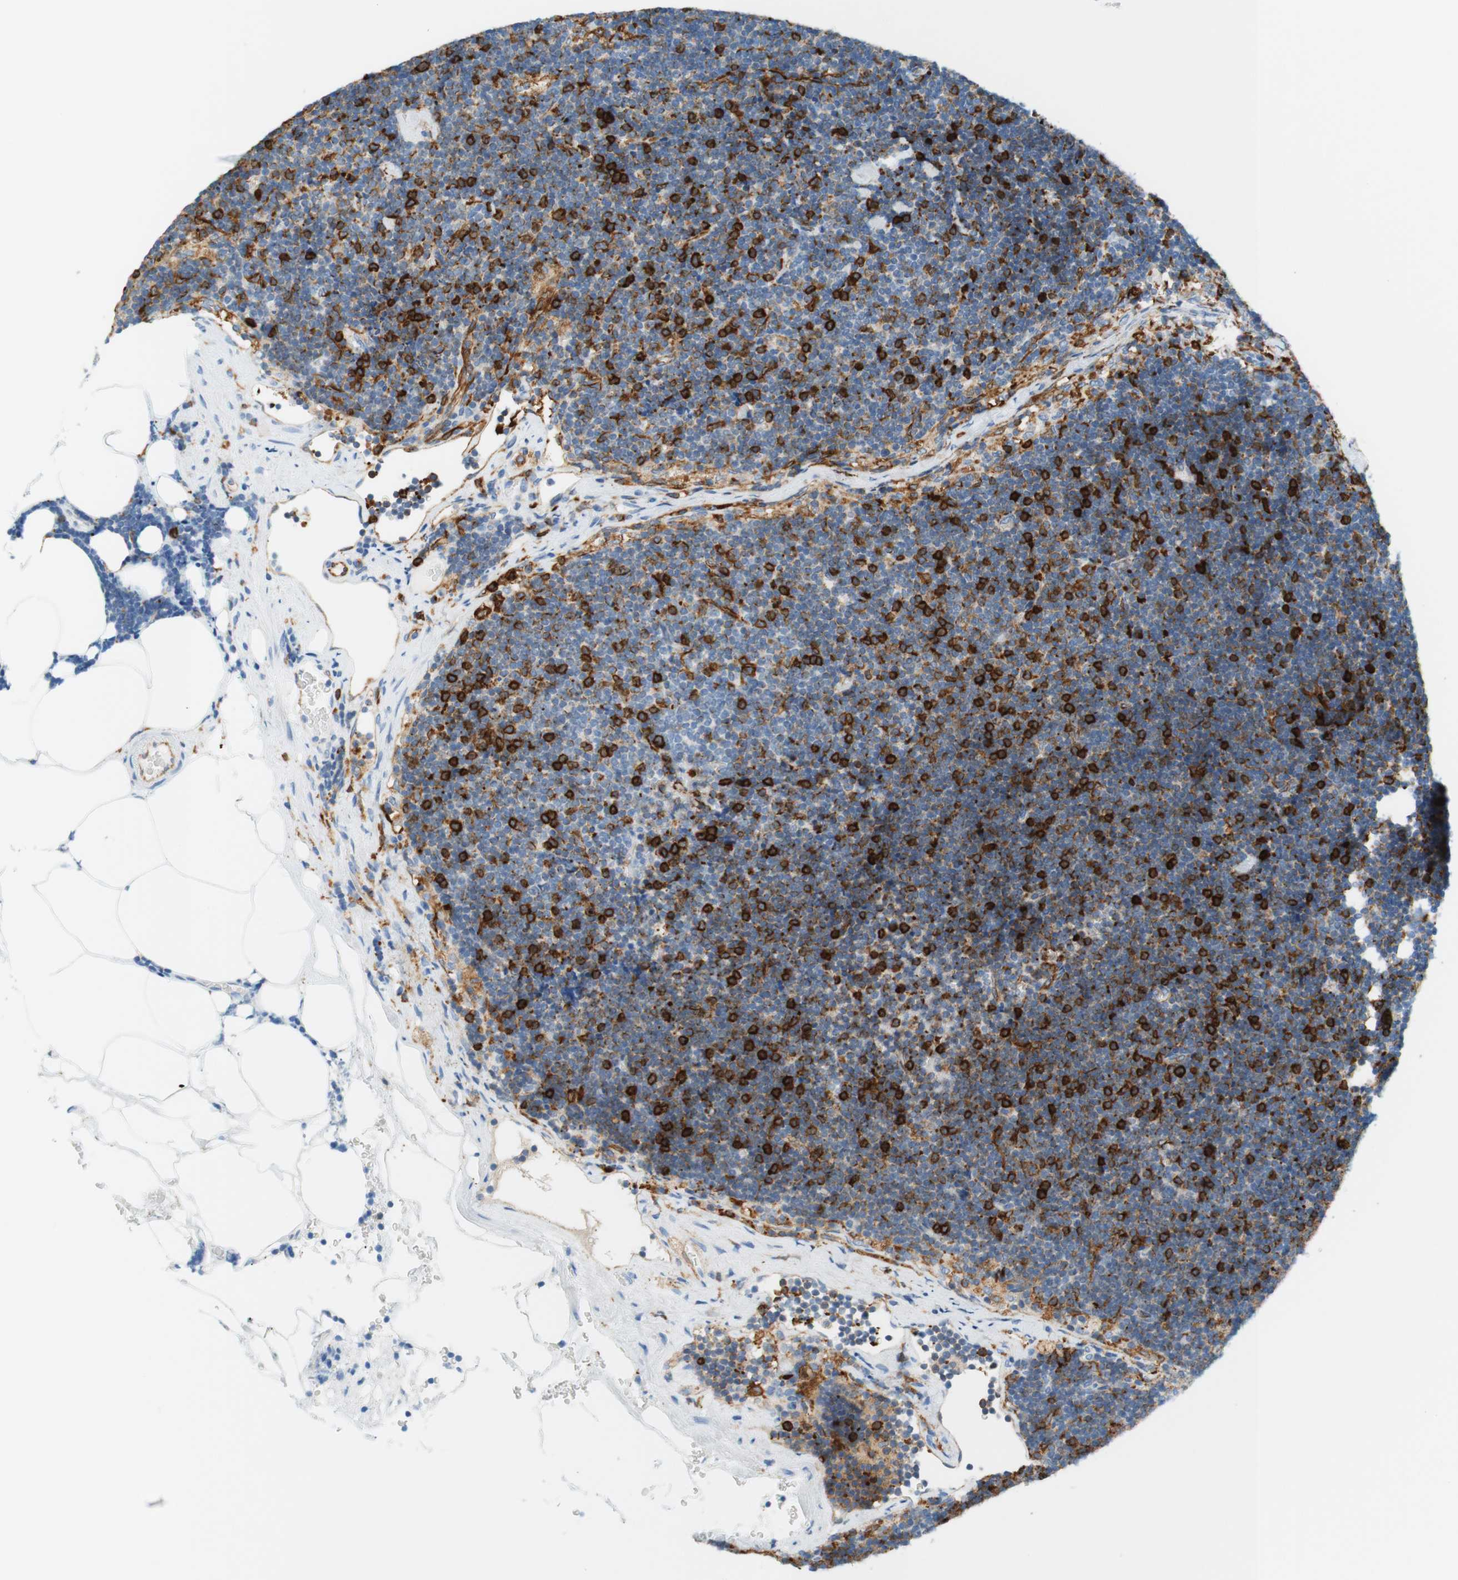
{"staining": {"intensity": "strong", "quantity": ">75%", "location": "cytoplasmic/membranous"}, "tissue": "lymph node", "cell_type": "Germinal center cells", "image_type": "normal", "snomed": [{"axis": "morphology", "description": "Normal tissue, NOS"}, {"axis": "topography", "description": "Lymph node"}], "caption": "Strong cytoplasmic/membranous protein positivity is appreciated in about >75% of germinal center cells in lymph node.", "gene": "STMN1", "patient": {"sex": "male", "age": 63}}